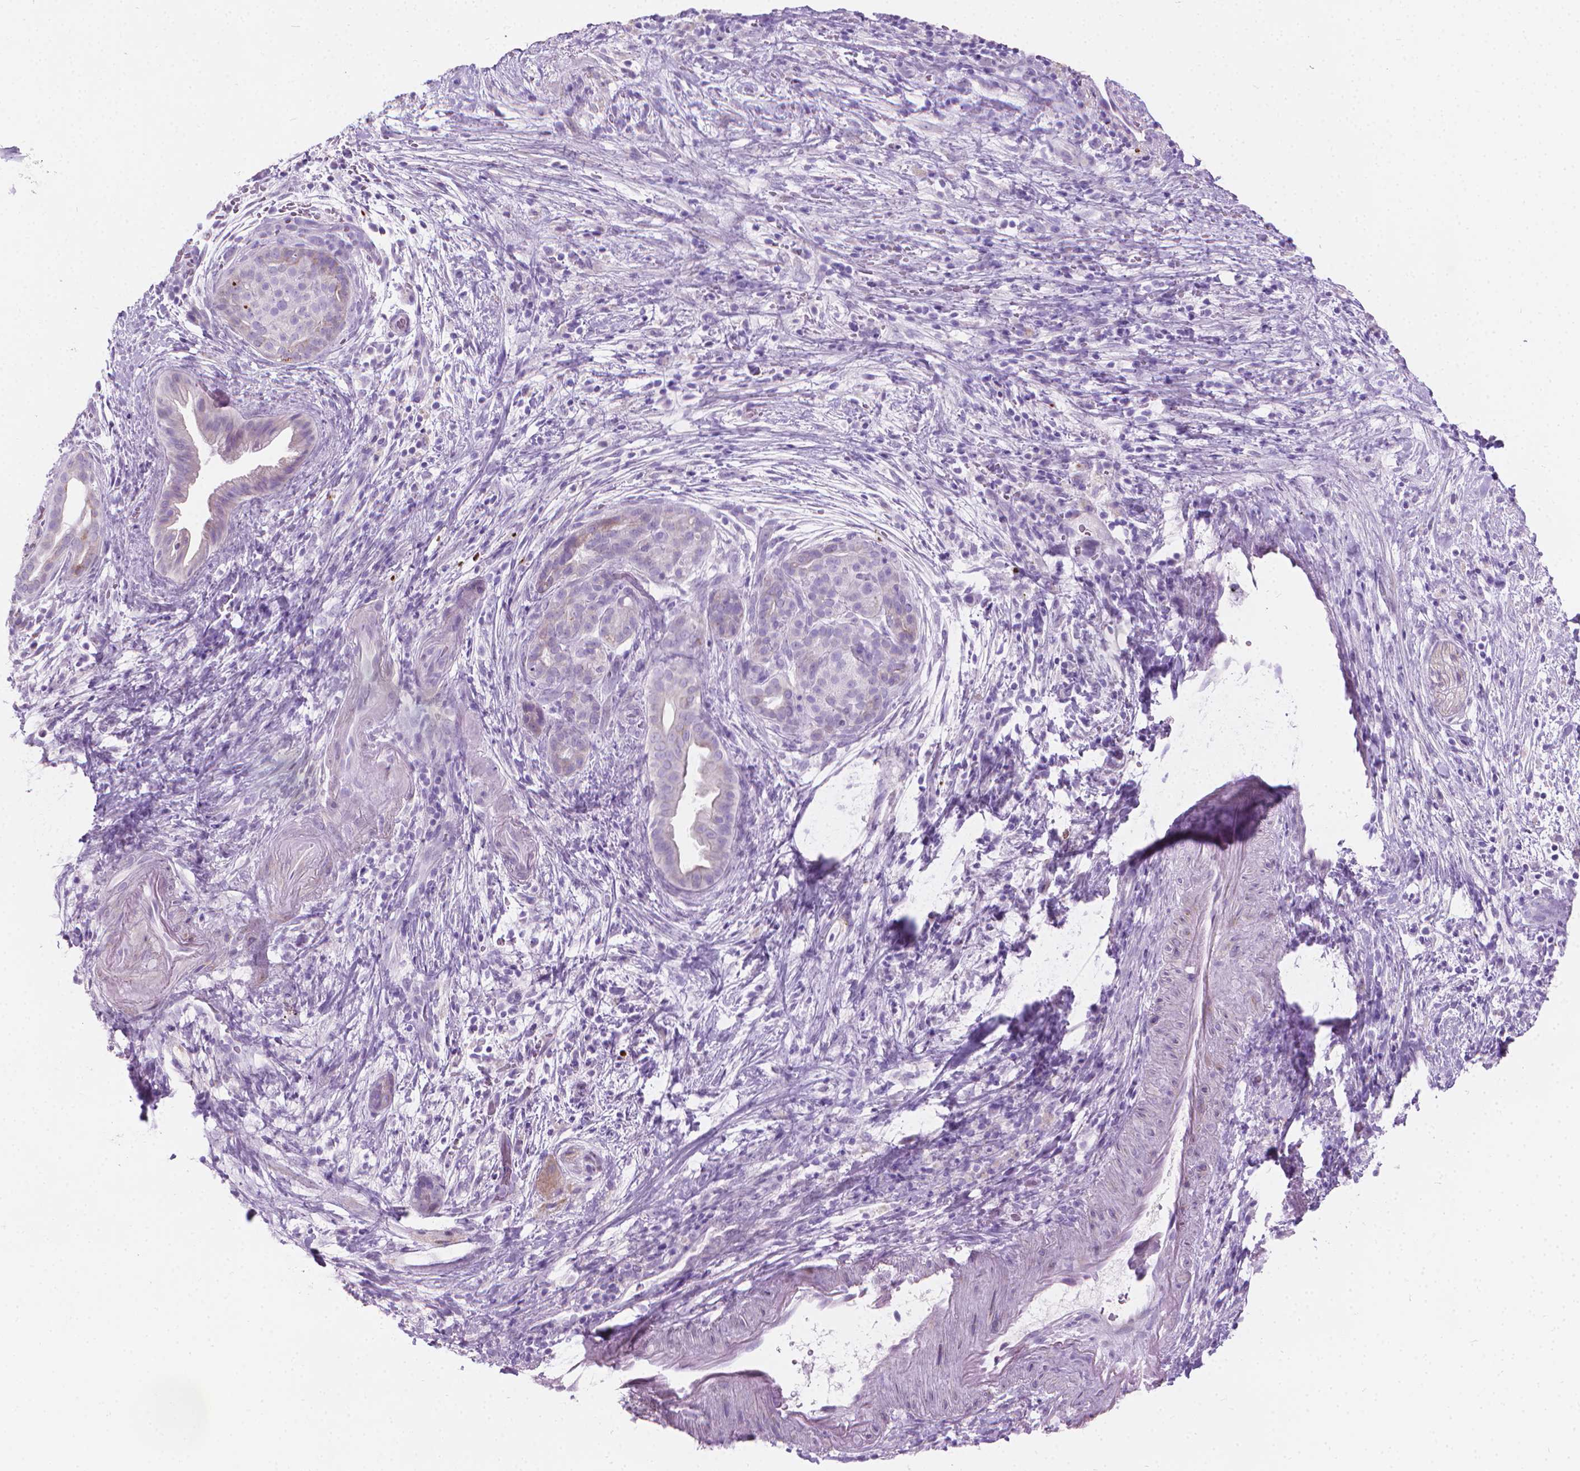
{"staining": {"intensity": "negative", "quantity": "none", "location": "none"}, "tissue": "pancreatic cancer", "cell_type": "Tumor cells", "image_type": "cancer", "snomed": [{"axis": "morphology", "description": "Adenocarcinoma, NOS"}, {"axis": "topography", "description": "Pancreas"}], "caption": "IHC image of pancreatic adenocarcinoma stained for a protein (brown), which exhibits no positivity in tumor cells.", "gene": "CFAP52", "patient": {"sex": "male", "age": 44}}